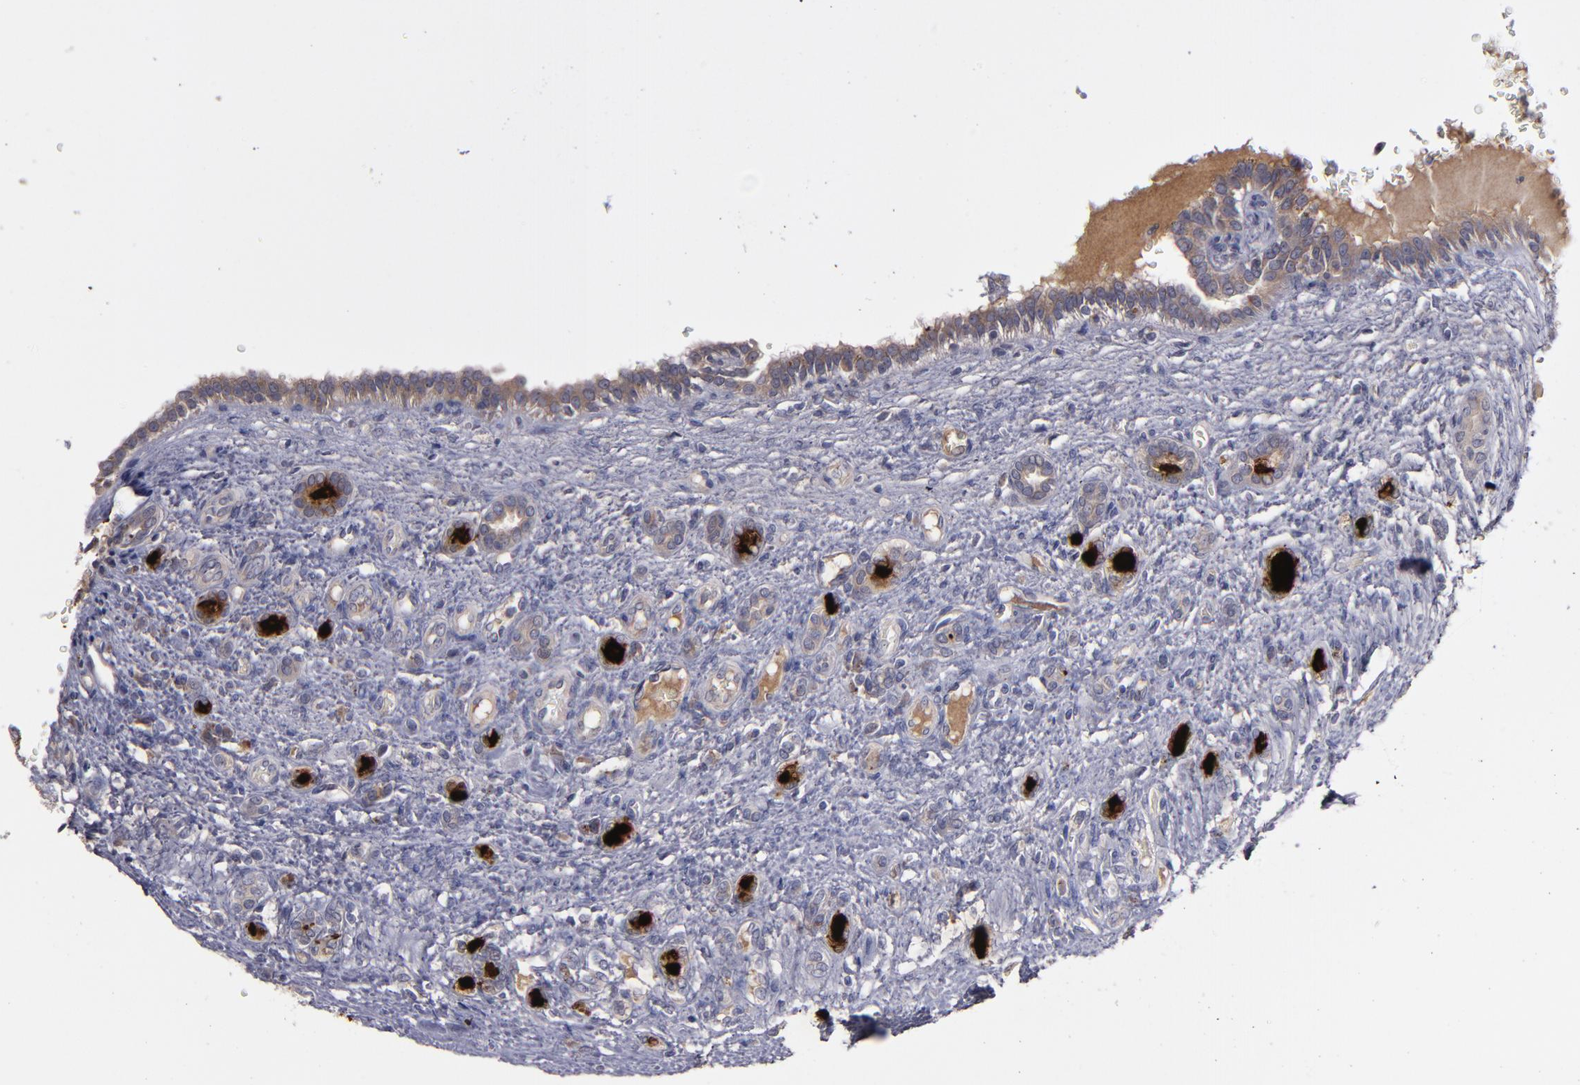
{"staining": {"intensity": "strong", "quantity": ">75%", "location": "cytoplasmic/membranous"}, "tissue": "renal cancer", "cell_type": "Tumor cells", "image_type": "cancer", "snomed": [{"axis": "morphology", "description": "Inflammation, NOS"}, {"axis": "morphology", "description": "Adenocarcinoma, NOS"}, {"axis": "topography", "description": "Kidney"}], "caption": "IHC of renal cancer (adenocarcinoma) displays high levels of strong cytoplasmic/membranous staining in about >75% of tumor cells. The protein of interest is shown in brown color, while the nuclei are stained blue.", "gene": "MMP11", "patient": {"sex": "male", "age": 68}}